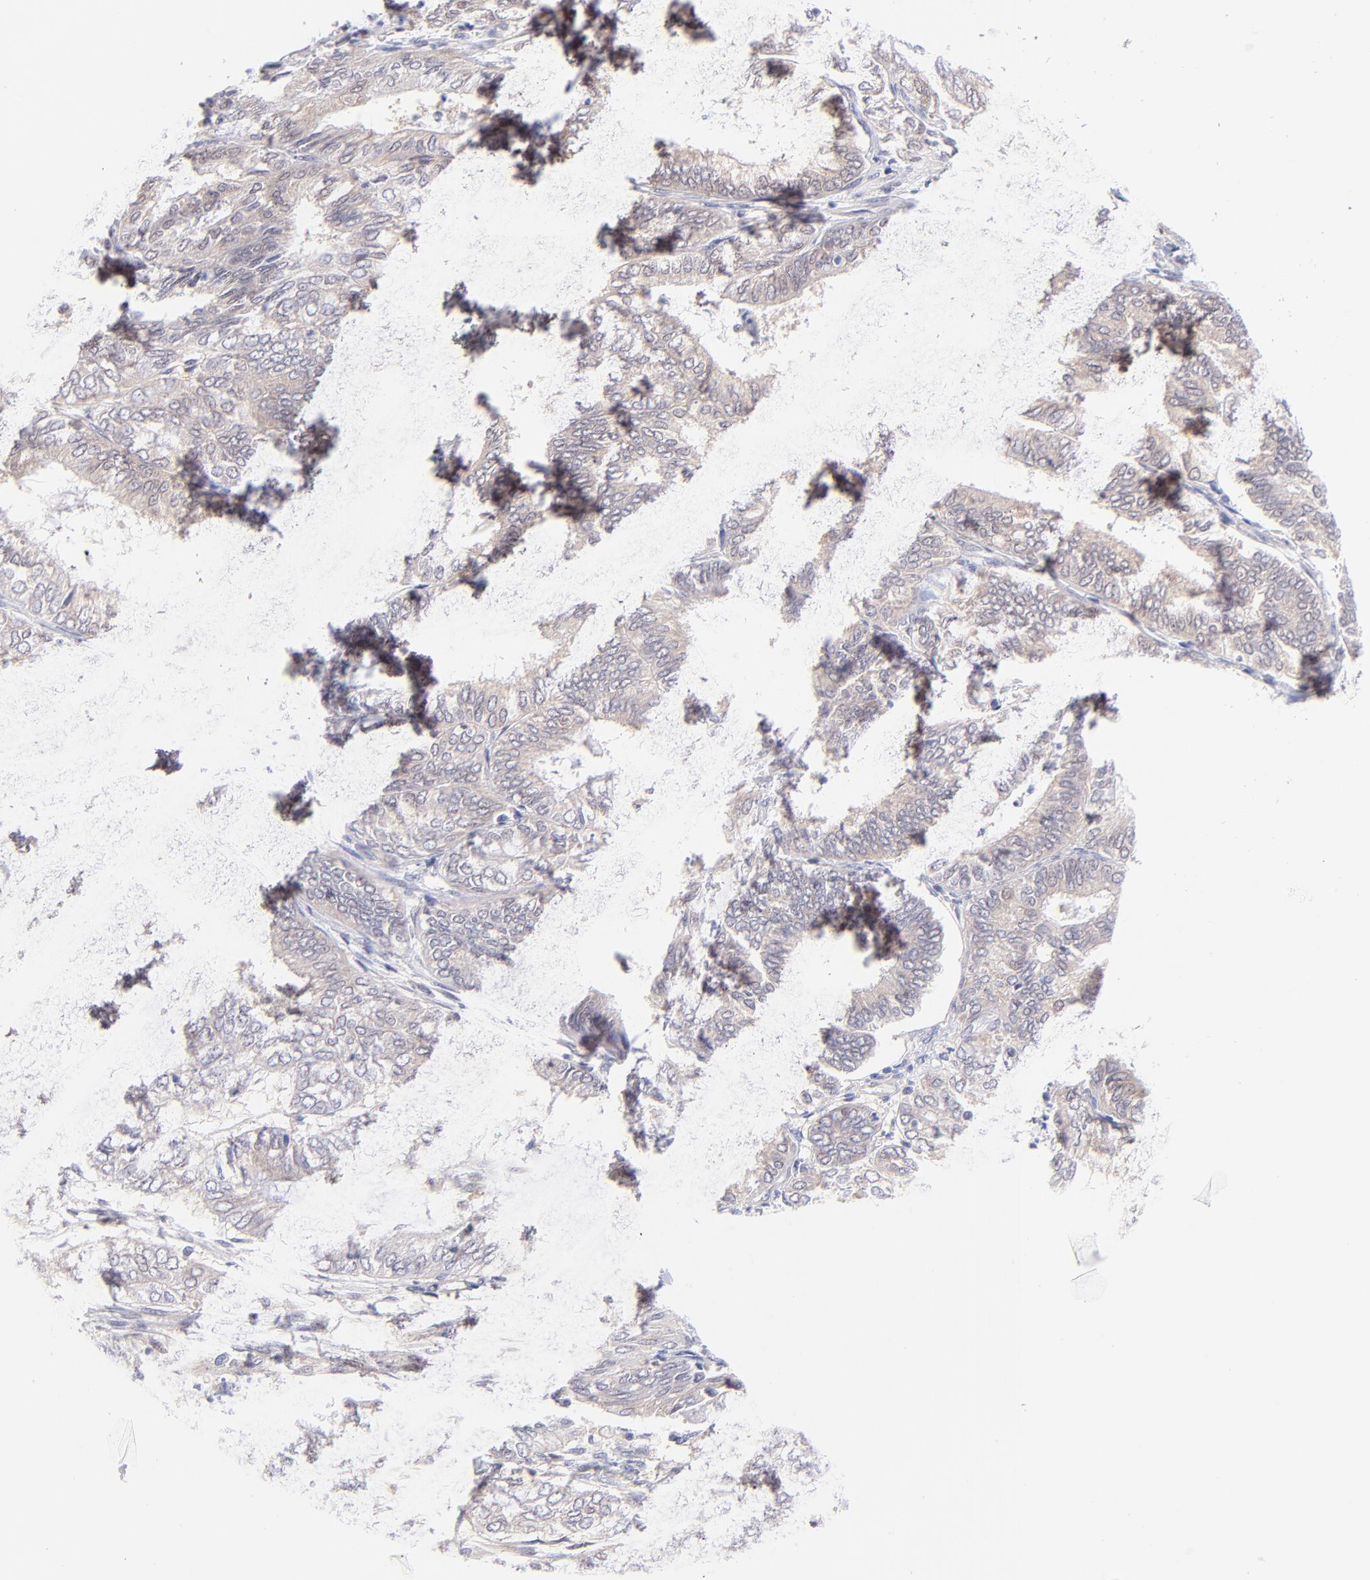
{"staining": {"intensity": "weak", "quantity": ">75%", "location": "cytoplasmic/membranous"}, "tissue": "endometrial cancer", "cell_type": "Tumor cells", "image_type": "cancer", "snomed": [{"axis": "morphology", "description": "Adenocarcinoma, NOS"}, {"axis": "topography", "description": "Endometrium"}], "caption": "Immunohistochemical staining of endometrial cancer shows low levels of weak cytoplasmic/membranous protein expression in about >75% of tumor cells.", "gene": "PBDC1", "patient": {"sex": "female", "age": 59}}